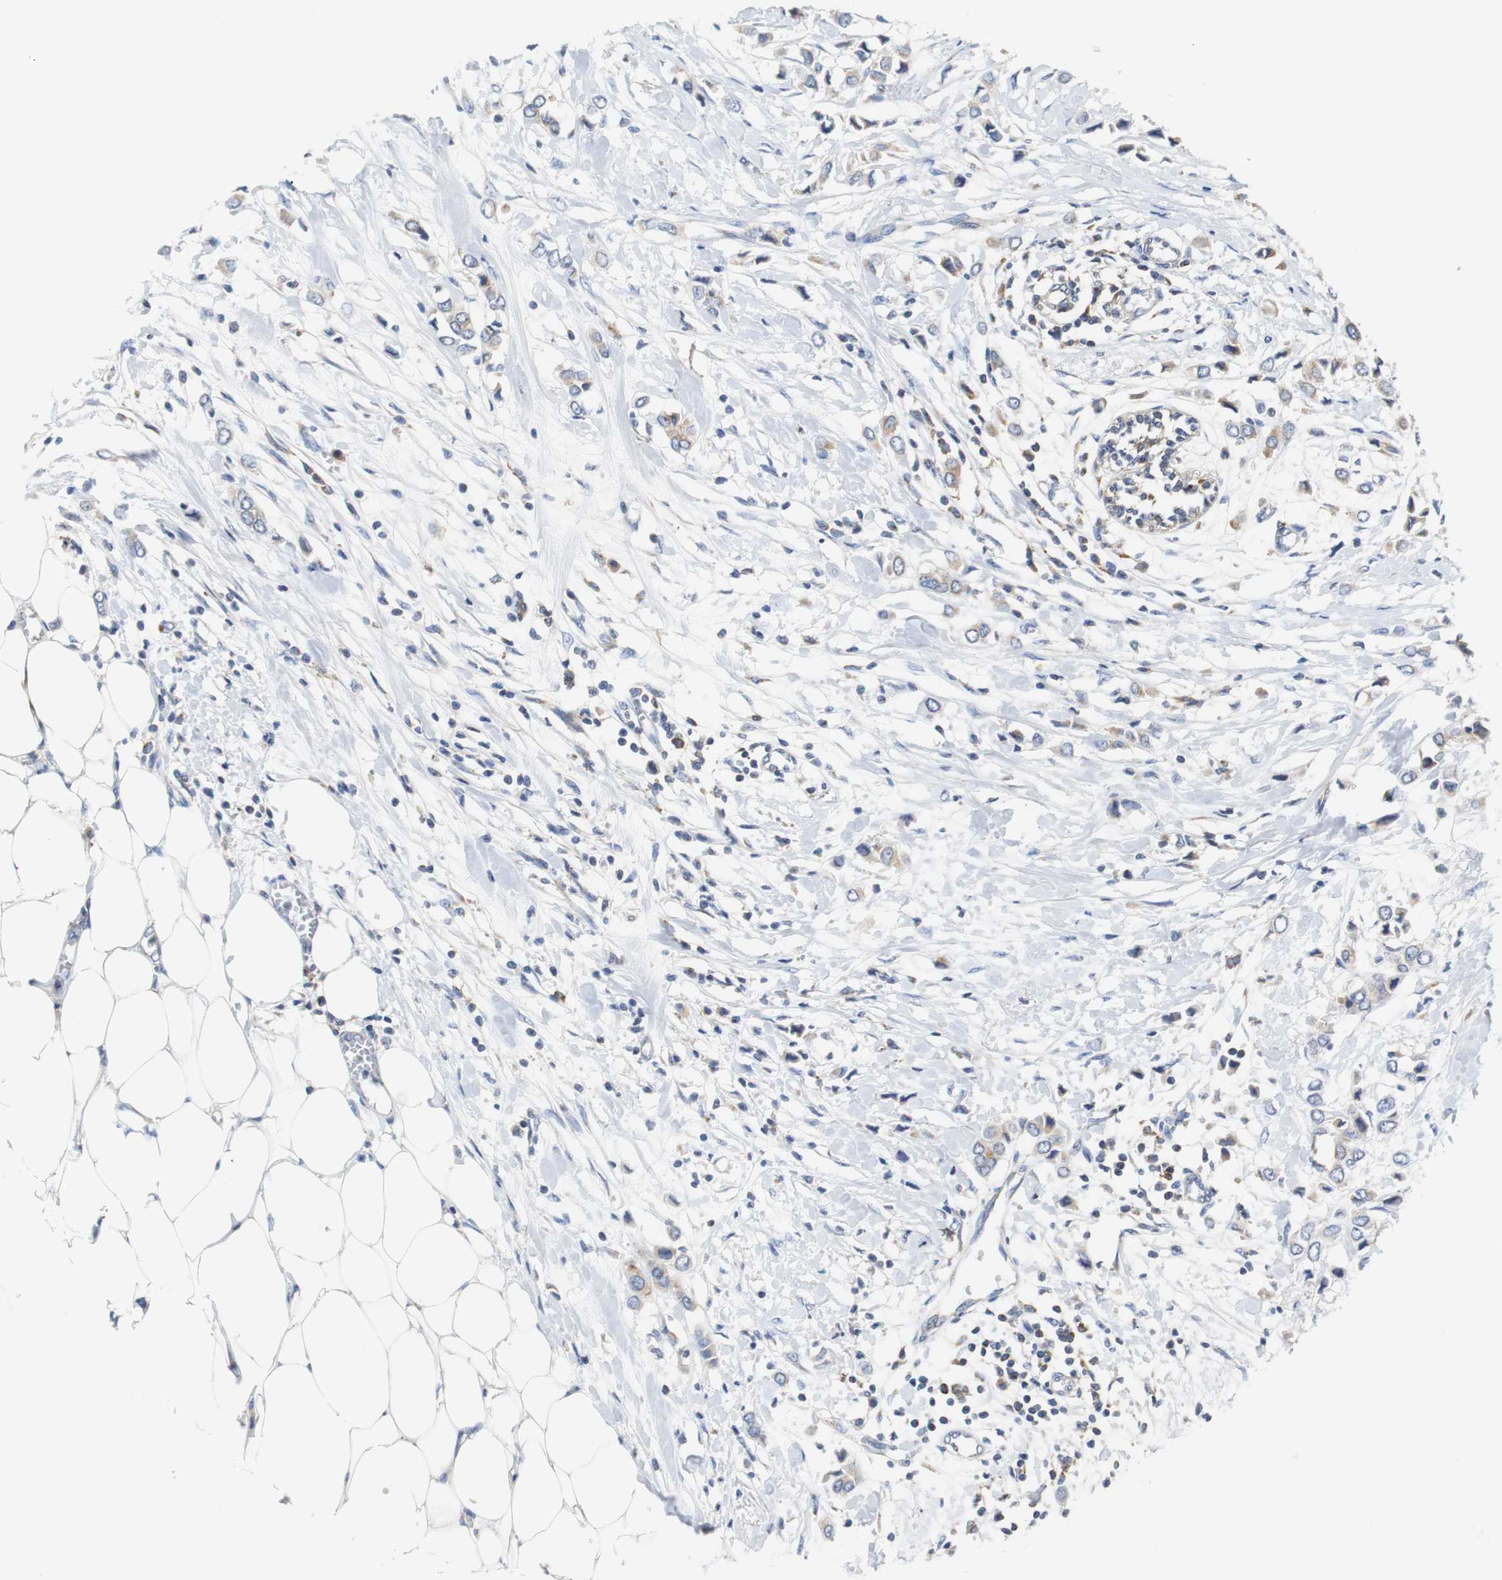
{"staining": {"intensity": "moderate", "quantity": "25%-75%", "location": "cytoplasmic/membranous"}, "tissue": "breast cancer", "cell_type": "Tumor cells", "image_type": "cancer", "snomed": [{"axis": "morphology", "description": "Lobular carcinoma"}, {"axis": "topography", "description": "Breast"}], "caption": "Breast cancer (lobular carcinoma) stained with DAB (3,3'-diaminobenzidine) immunohistochemistry demonstrates medium levels of moderate cytoplasmic/membranous positivity in about 25%-75% of tumor cells.", "gene": "VAMP8", "patient": {"sex": "female", "age": 51}}